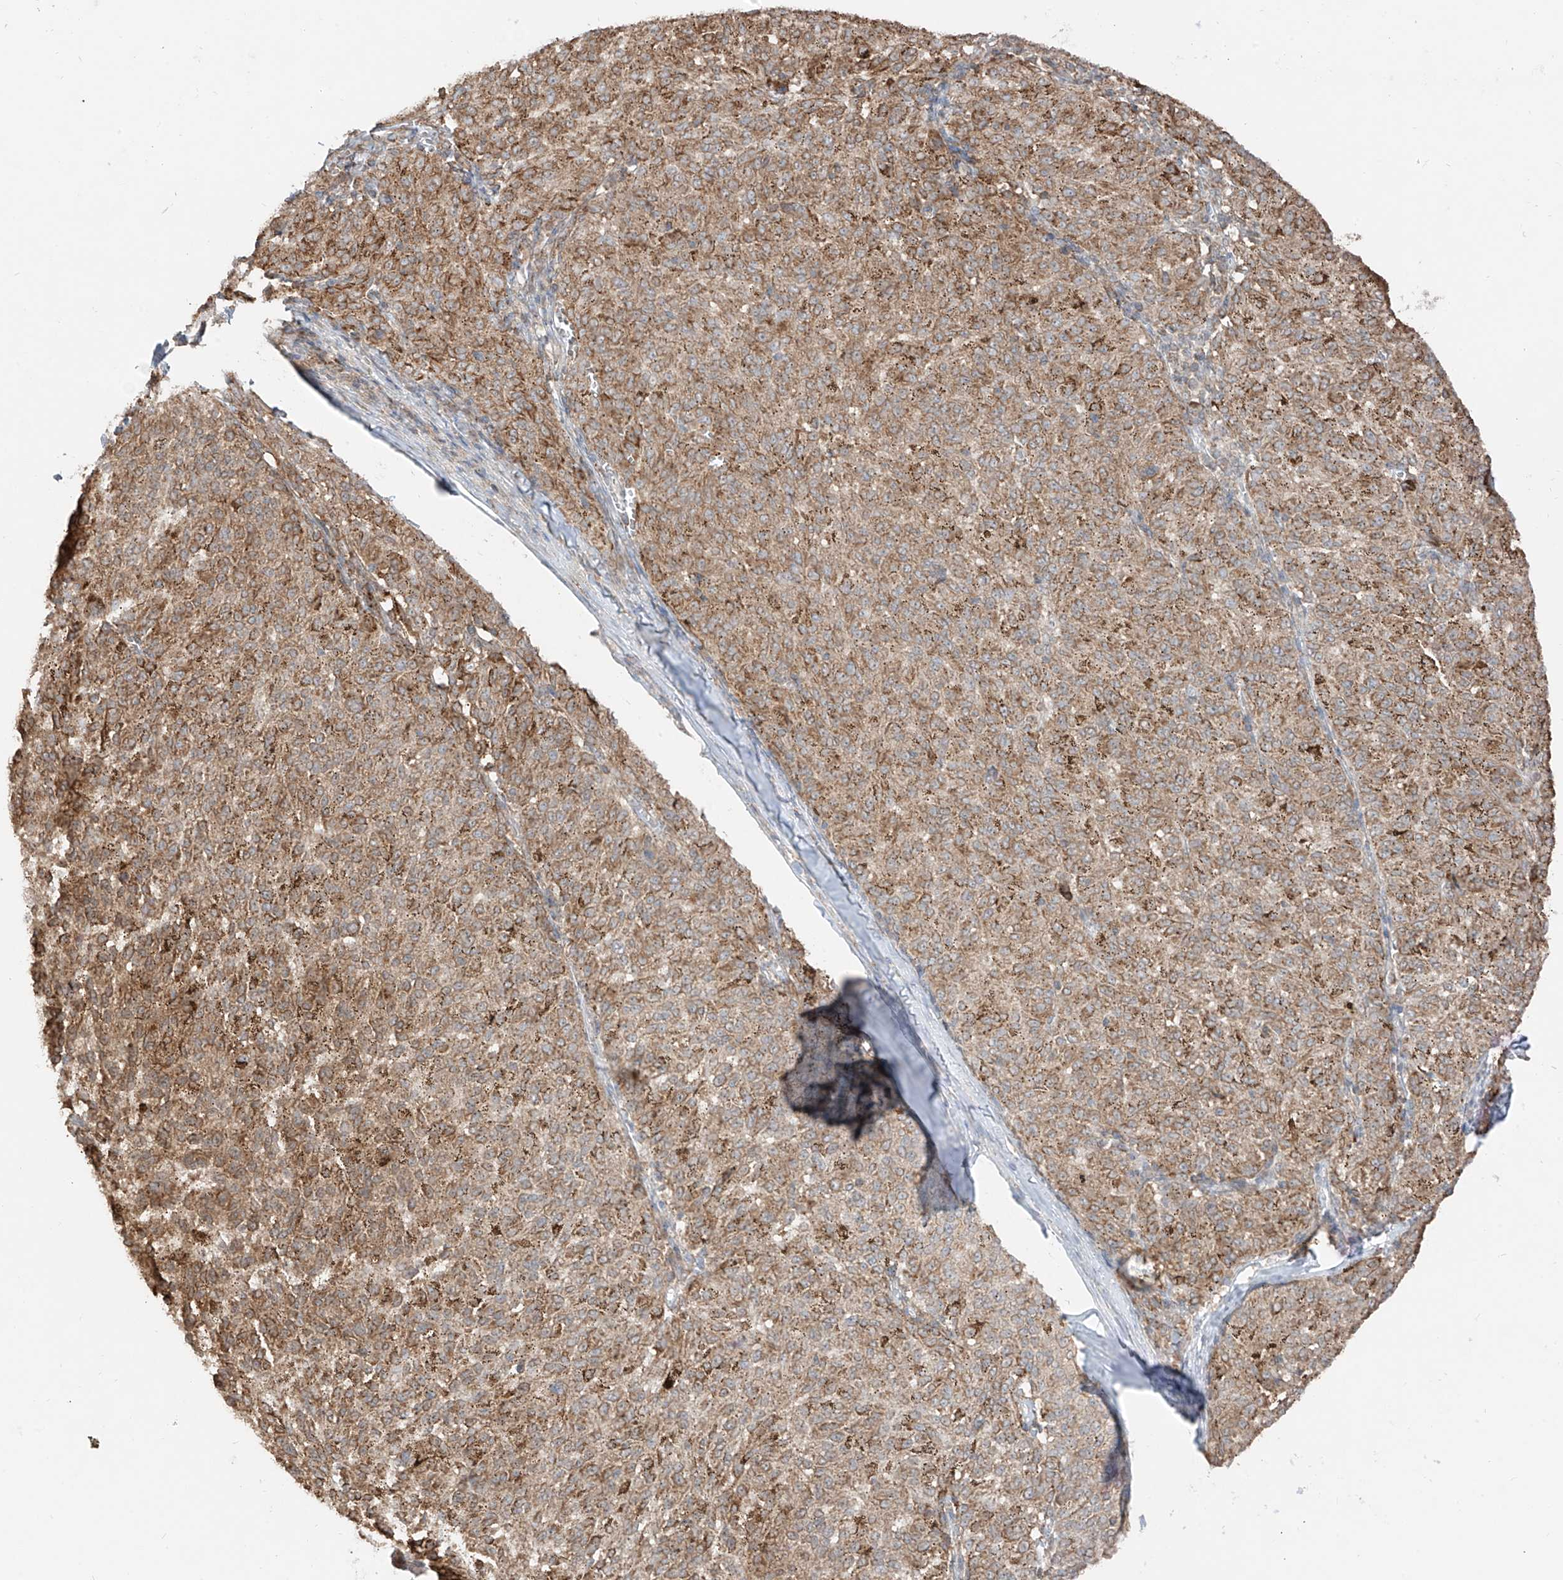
{"staining": {"intensity": "moderate", "quantity": ">75%", "location": "cytoplasmic/membranous"}, "tissue": "melanoma", "cell_type": "Tumor cells", "image_type": "cancer", "snomed": [{"axis": "morphology", "description": "Malignant melanoma, NOS"}, {"axis": "topography", "description": "Skin"}], "caption": "Moderate cytoplasmic/membranous expression is present in about >75% of tumor cells in melanoma.", "gene": "ETHE1", "patient": {"sex": "female", "age": 72}}